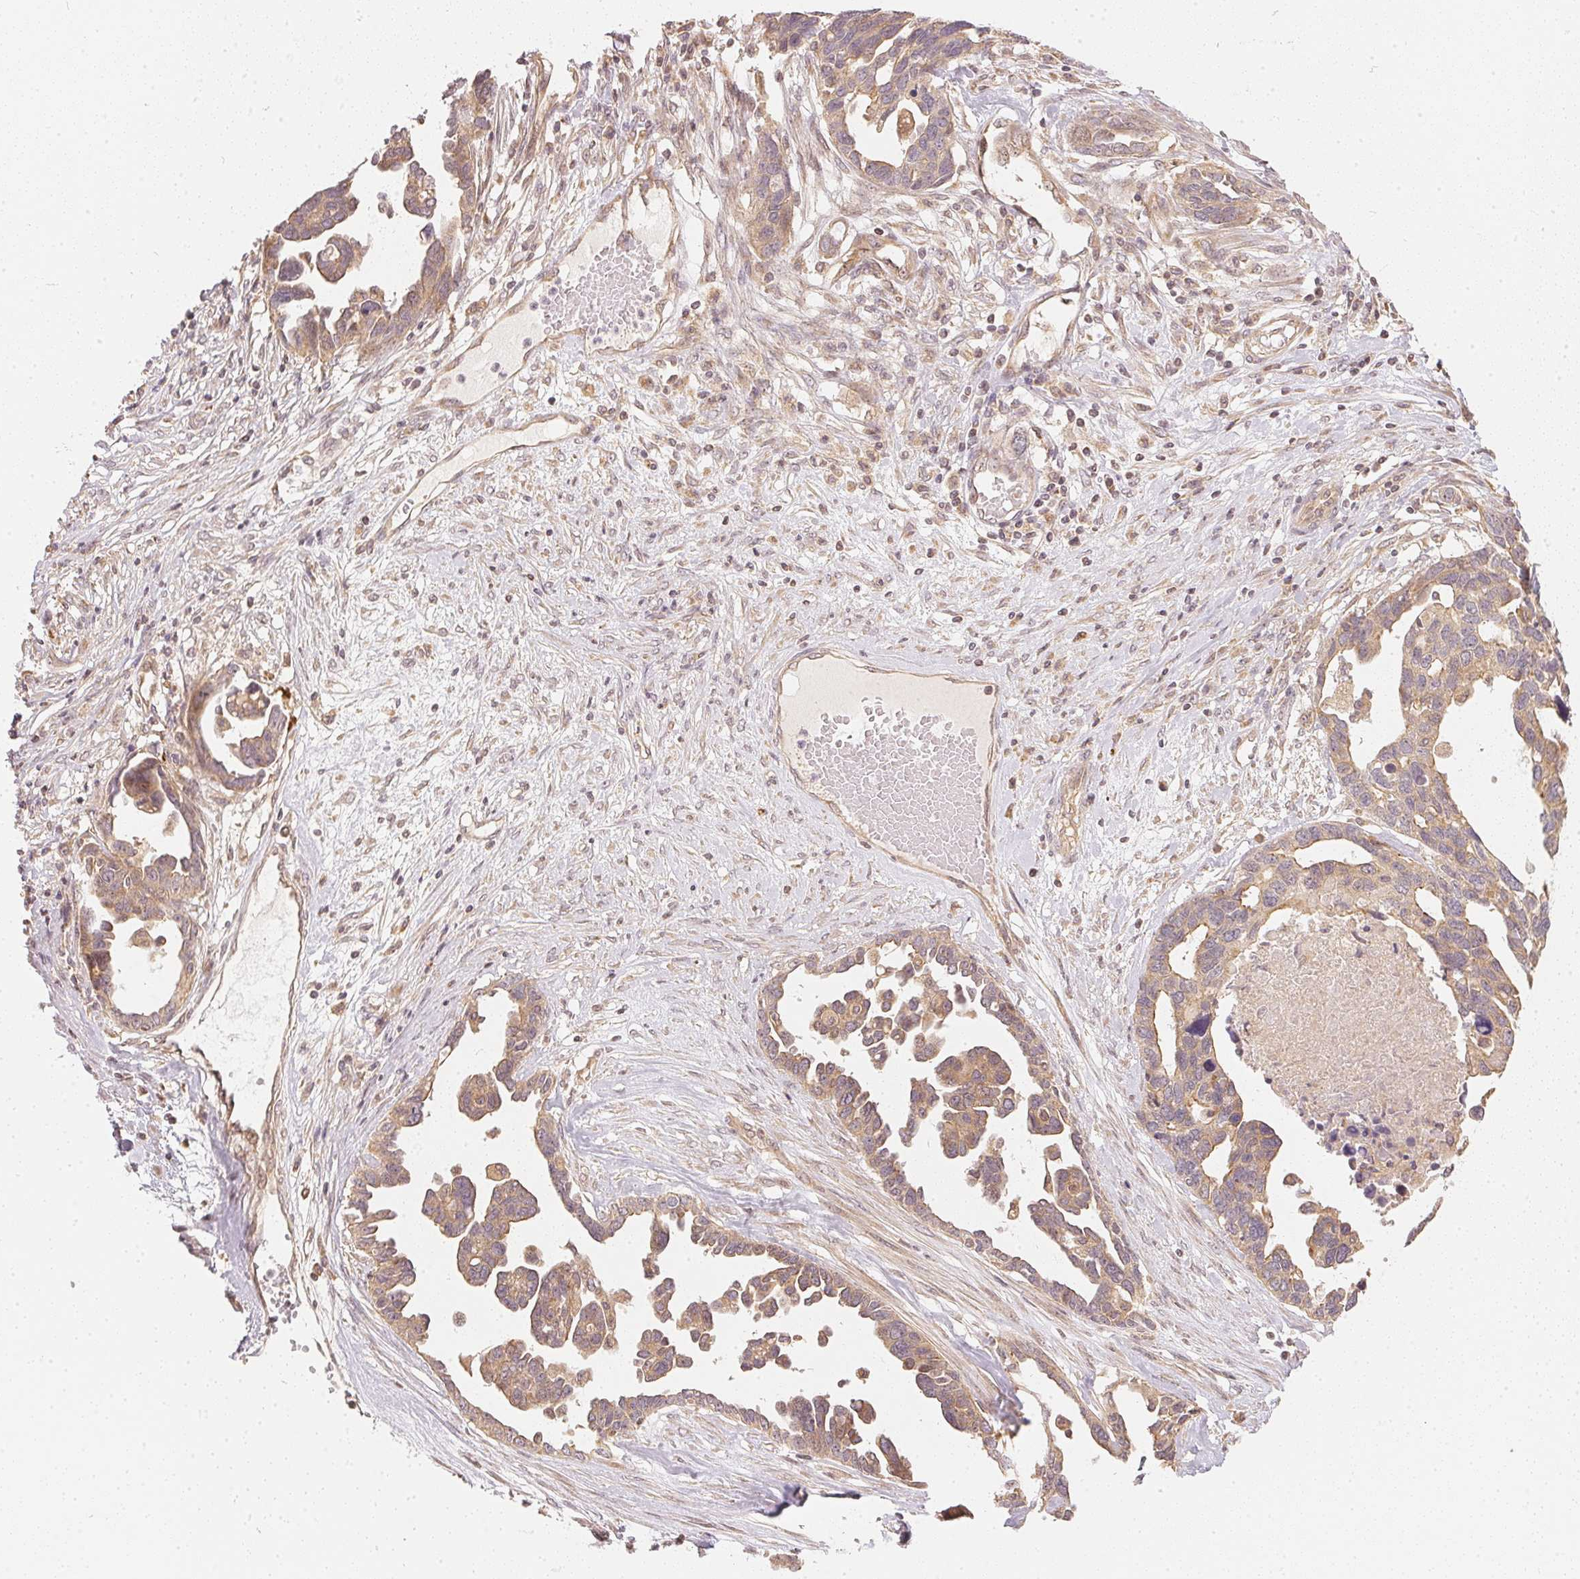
{"staining": {"intensity": "weak", "quantity": ">75%", "location": "cytoplasmic/membranous"}, "tissue": "ovarian cancer", "cell_type": "Tumor cells", "image_type": "cancer", "snomed": [{"axis": "morphology", "description": "Cystadenocarcinoma, serous, NOS"}, {"axis": "topography", "description": "Ovary"}], "caption": "Weak cytoplasmic/membranous protein expression is identified in approximately >75% of tumor cells in serous cystadenocarcinoma (ovarian).", "gene": "WDR54", "patient": {"sex": "female", "age": 54}}